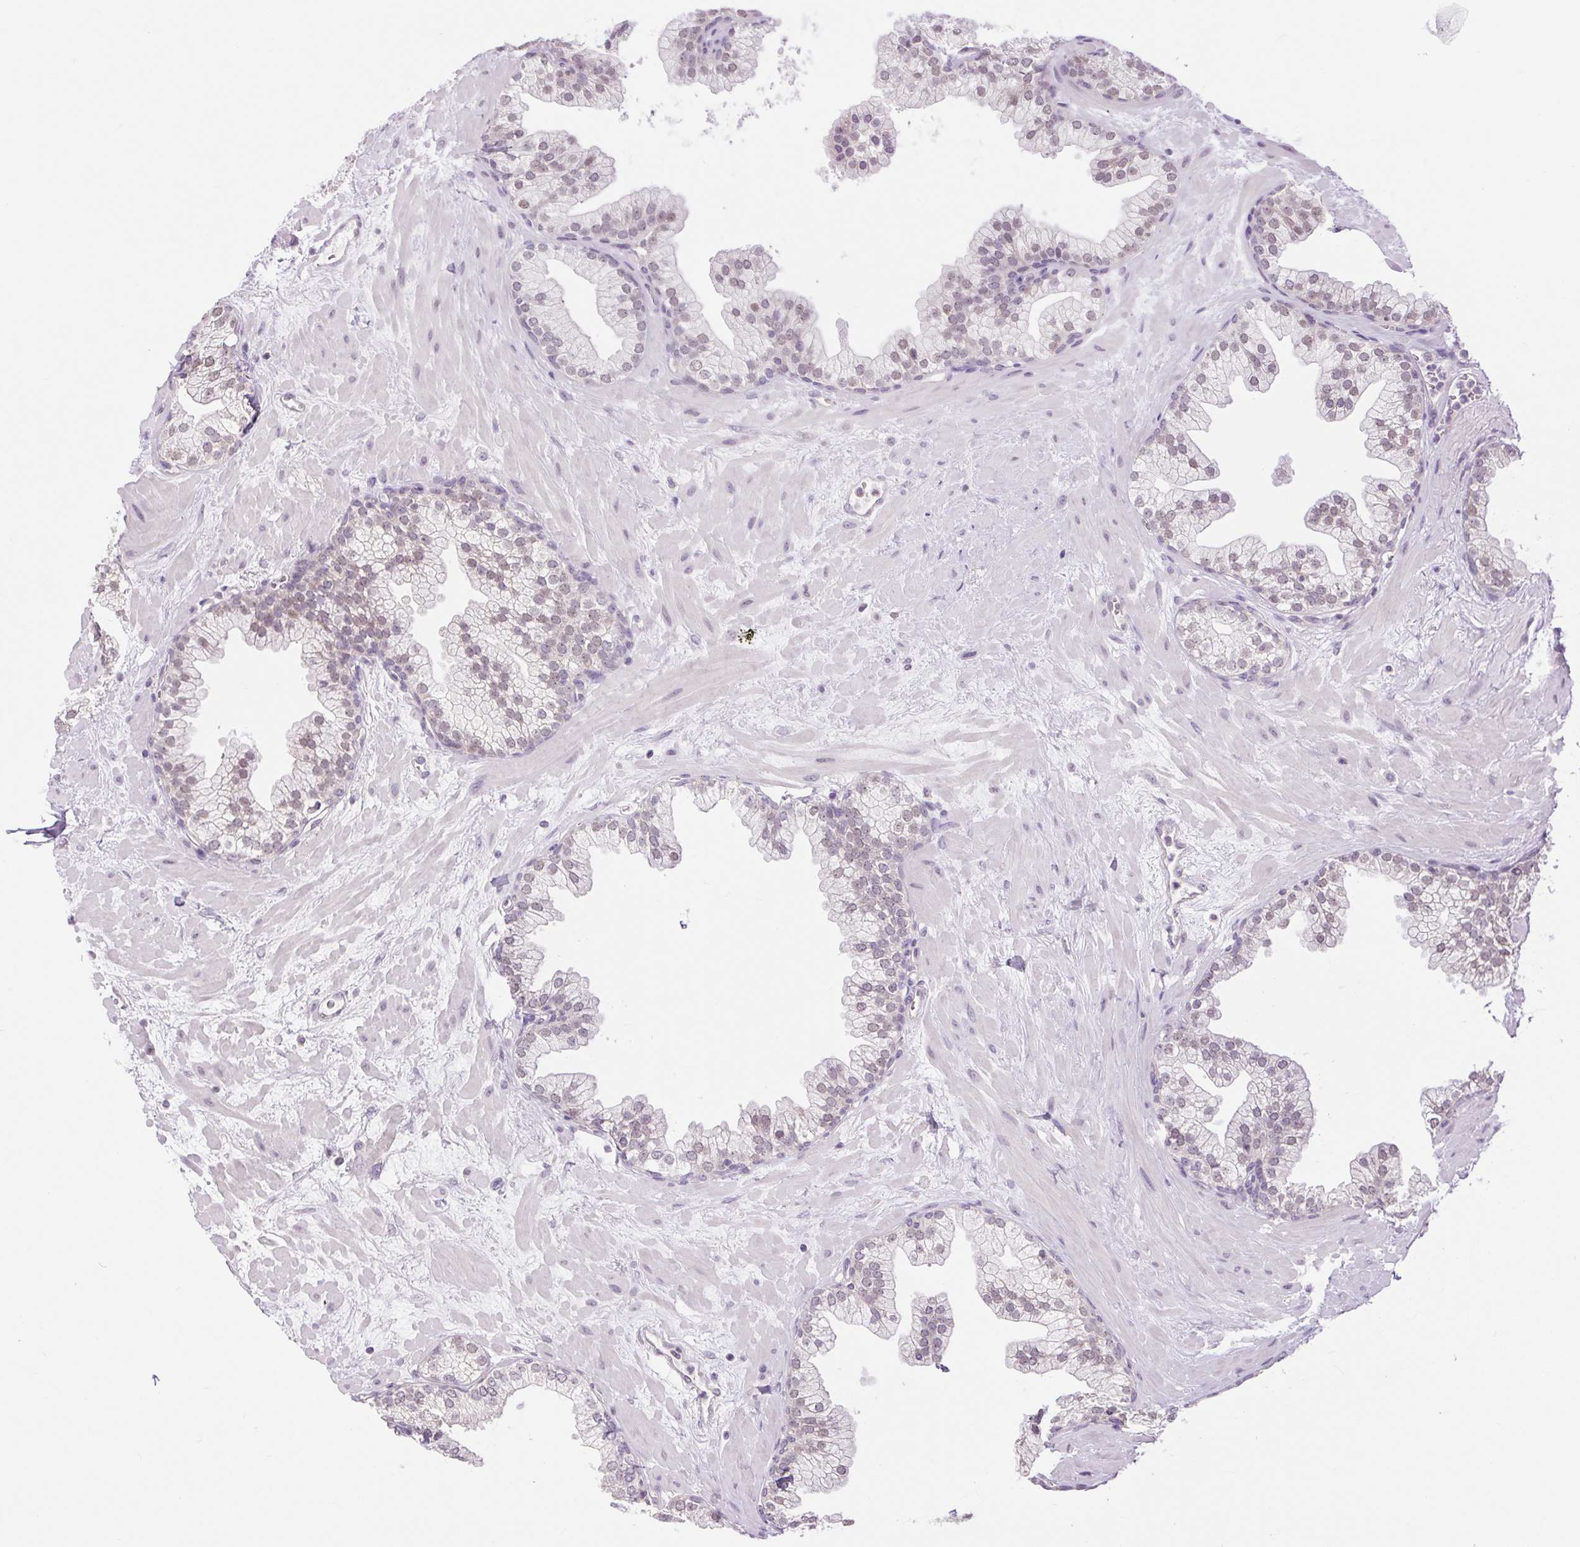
{"staining": {"intensity": "weak", "quantity": "25%-75%", "location": "nuclear"}, "tissue": "prostate", "cell_type": "Glandular cells", "image_type": "normal", "snomed": [{"axis": "morphology", "description": "Normal tissue, NOS"}, {"axis": "topography", "description": "Prostate"}, {"axis": "topography", "description": "Peripheral nerve tissue"}], "caption": "IHC of normal prostate exhibits low levels of weak nuclear staining in about 25%-75% of glandular cells. The protein of interest is stained brown, and the nuclei are stained in blue (DAB (3,3'-diaminobenzidine) IHC with brightfield microscopy, high magnification).", "gene": "RACGAP1", "patient": {"sex": "male", "age": 61}}